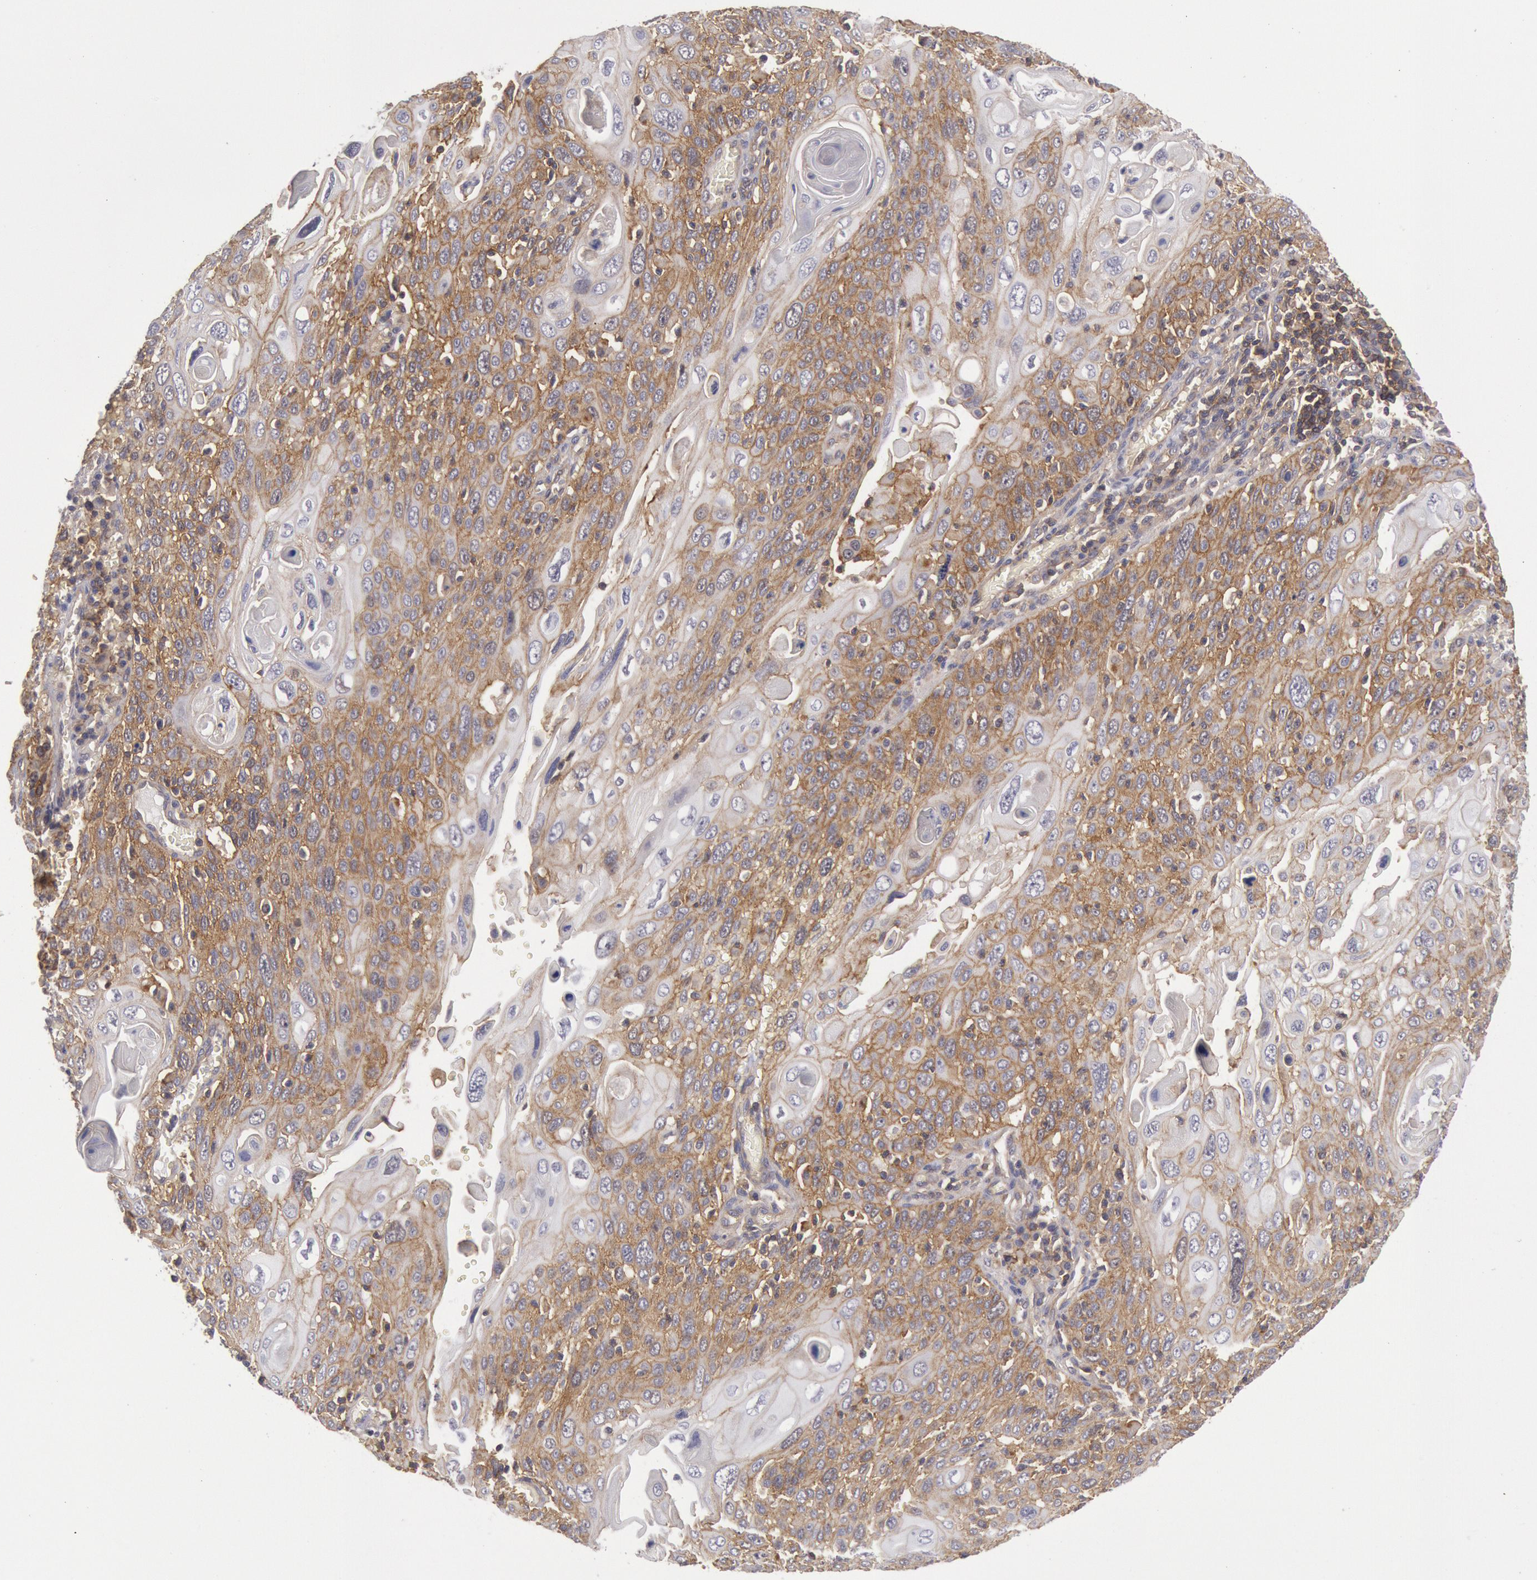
{"staining": {"intensity": "moderate", "quantity": ">75%", "location": "cytoplasmic/membranous"}, "tissue": "cervical cancer", "cell_type": "Tumor cells", "image_type": "cancer", "snomed": [{"axis": "morphology", "description": "Squamous cell carcinoma, NOS"}, {"axis": "topography", "description": "Cervix"}], "caption": "This micrograph shows cervical cancer stained with immunohistochemistry (IHC) to label a protein in brown. The cytoplasmic/membranous of tumor cells show moderate positivity for the protein. Nuclei are counter-stained blue.", "gene": "STX4", "patient": {"sex": "female", "age": 54}}